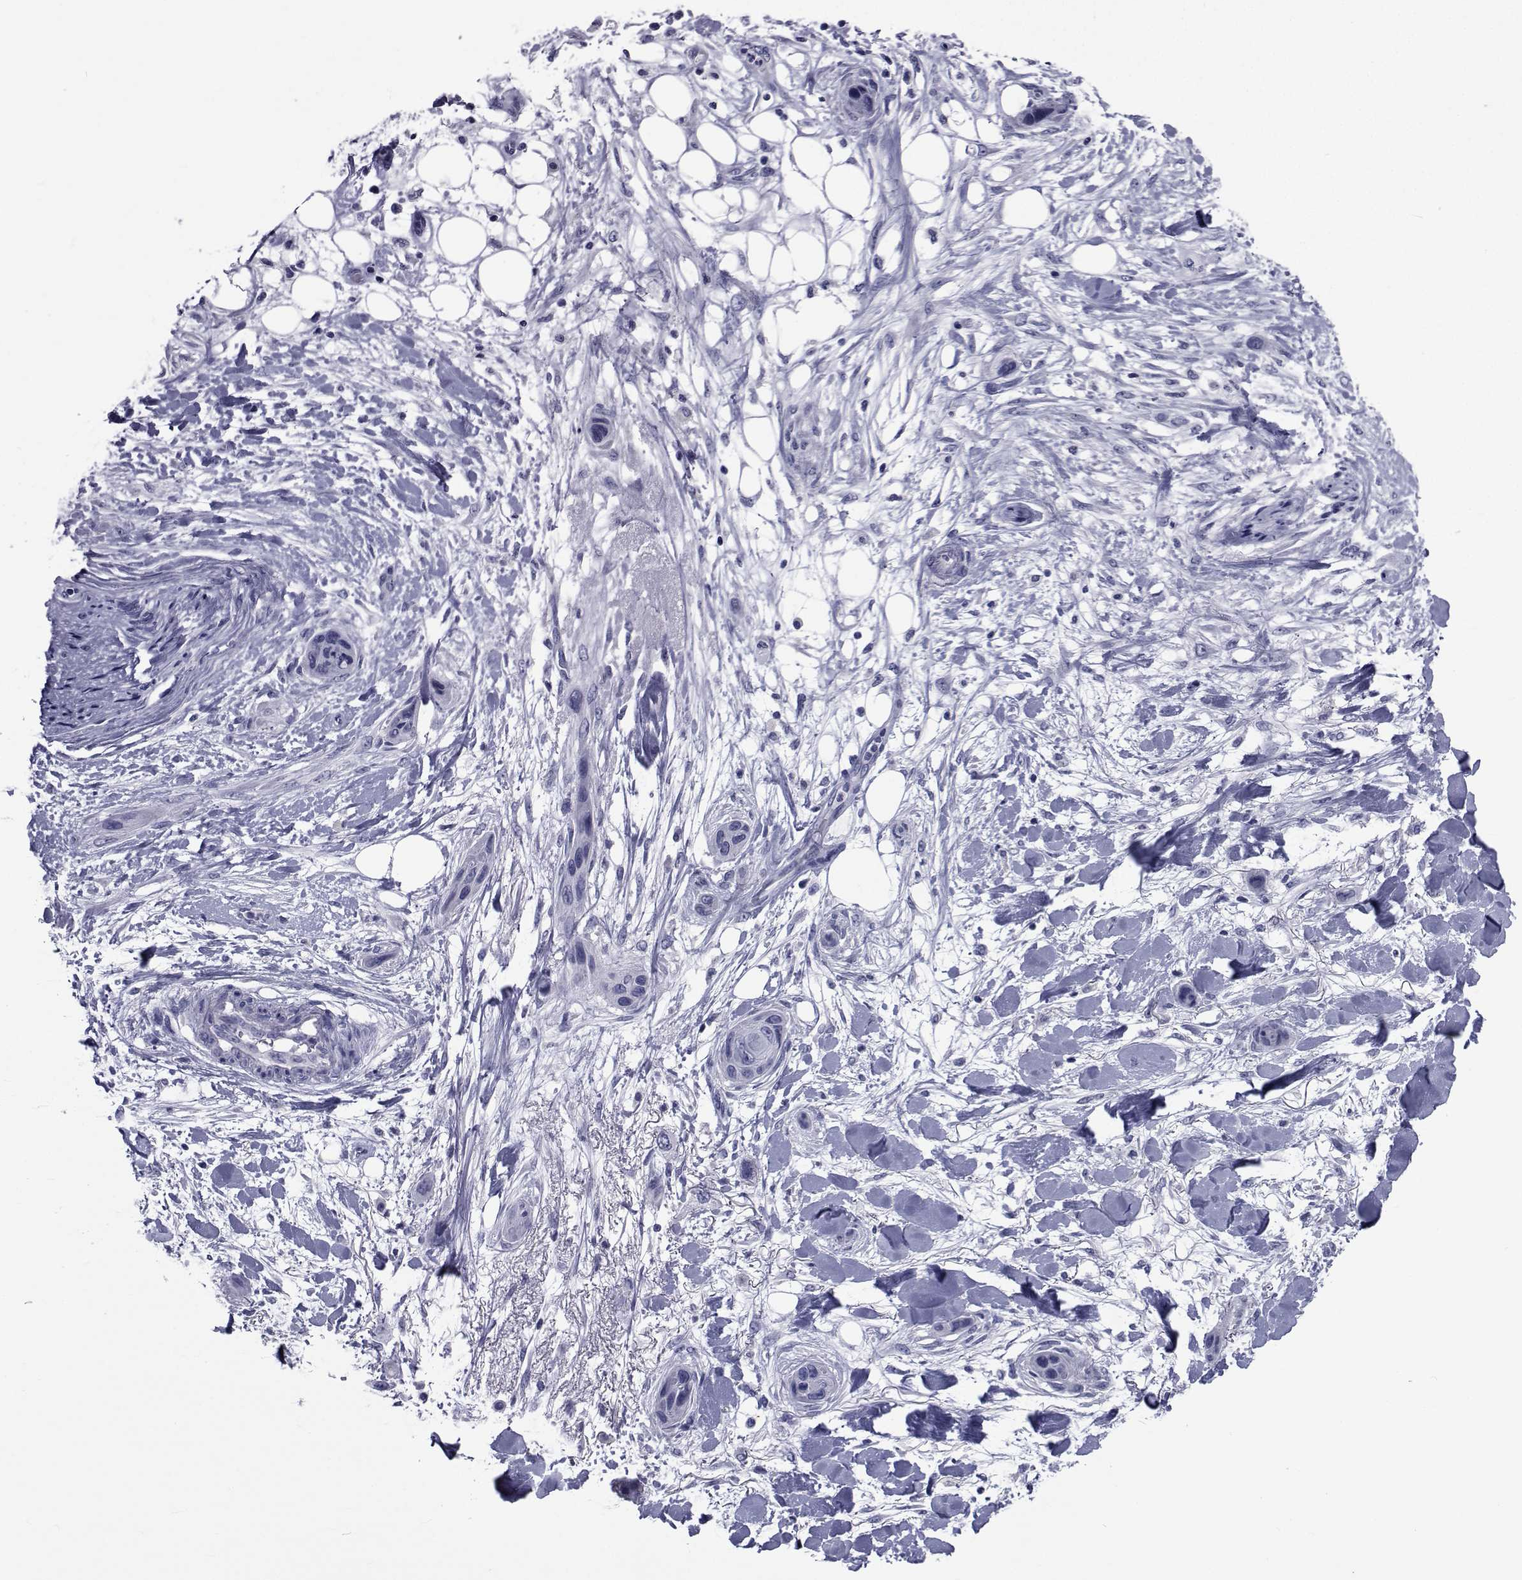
{"staining": {"intensity": "negative", "quantity": "none", "location": "none"}, "tissue": "skin cancer", "cell_type": "Tumor cells", "image_type": "cancer", "snomed": [{"axis": "morphology", "description": "Squamous cell carcinoma, NOS"}, {"axis": "topography", "description": "Skin"}], "caption": "Squamous cell carcinoma (skin) was stained to show a protein in brown. There is no significant expression in tumor cells. The staining is performed using DAB brown chromogen with nuclei counter-stained in using hematoxylin.", "gene": "GKAP1", "patient": {"sex": "male", "age": 79}}